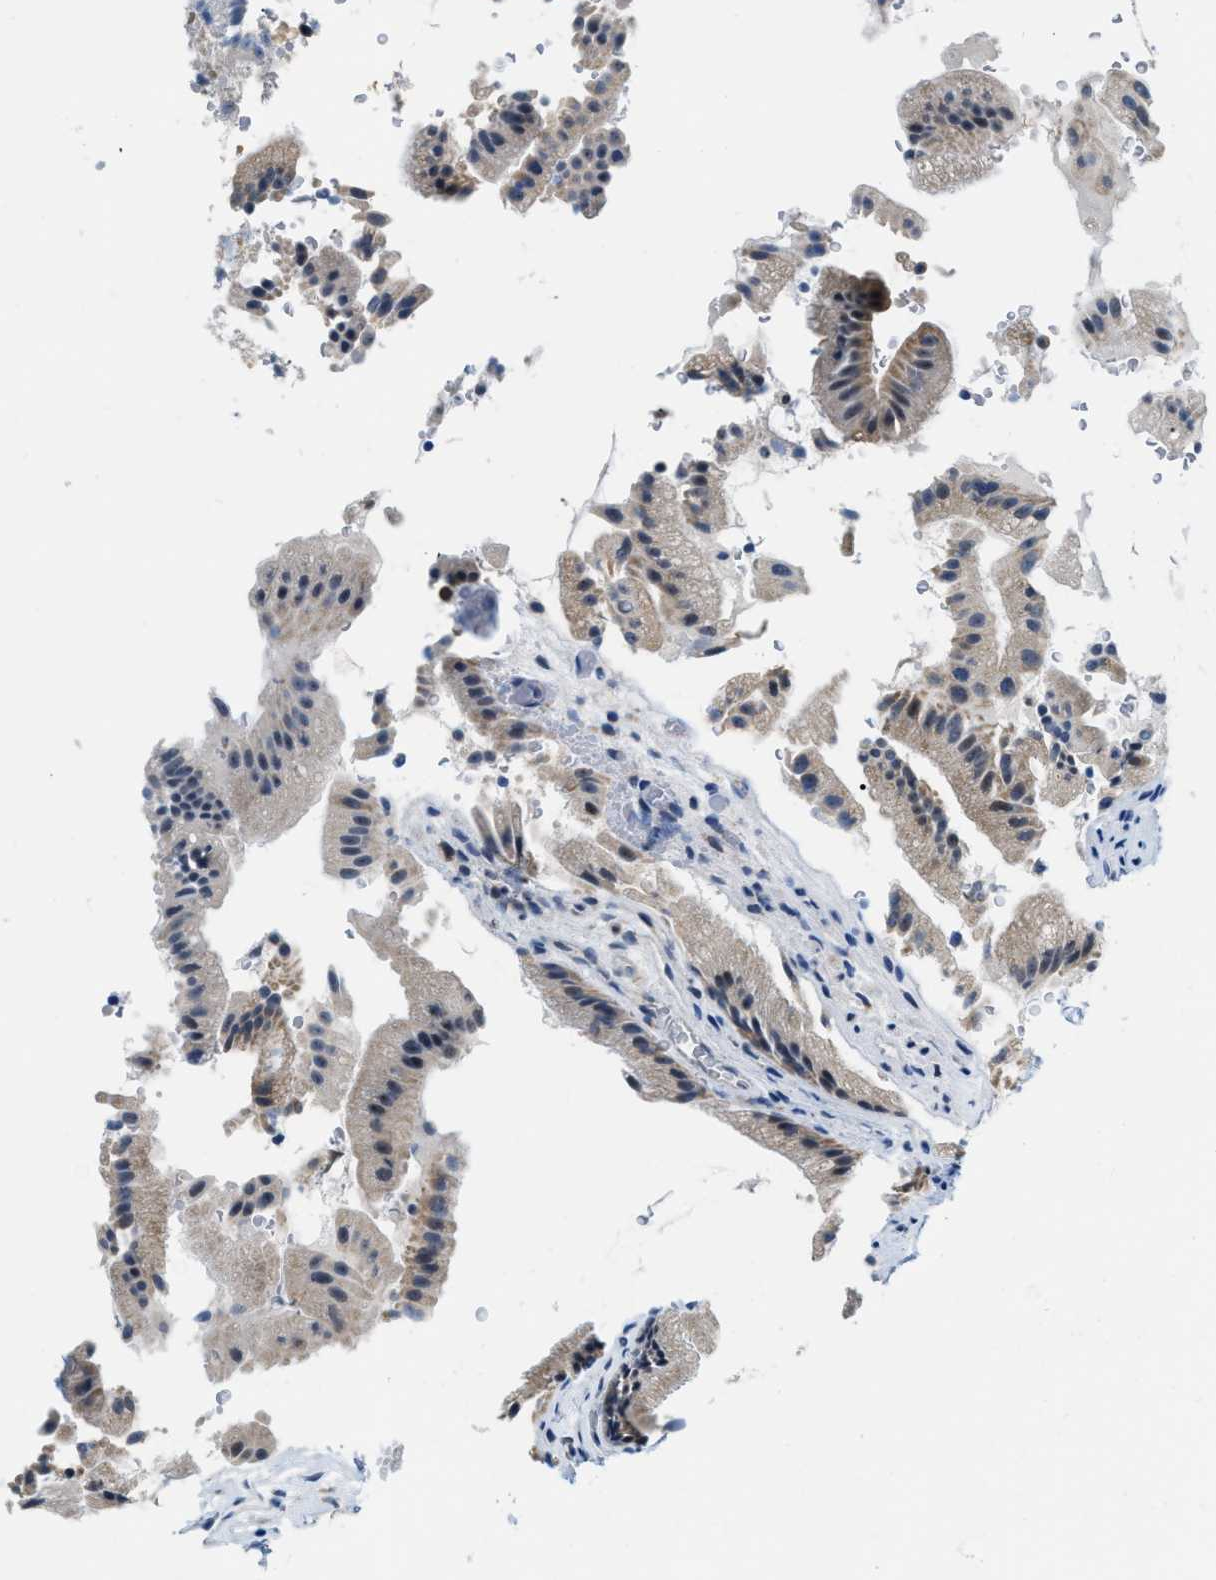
{"staining": {"intensity": "weak", "quantity": "<25%", "location": "cytoplasmic/membranous"}, "tissue": "gallbladder", "cell_type": "Glandular cells", "image_type": "normal", "snomed": [{"axis": "morphology", "description": "Normal tissue, NOS"}, {"axis": "topography", "description": "Gallbladder"}], "caption": "Immunohistochemistry (IHC) of normal human gallbladder shows no expression in glandular cells.", "gene": "PHRF1", "patient": {"sex": "male", "age": 49}}